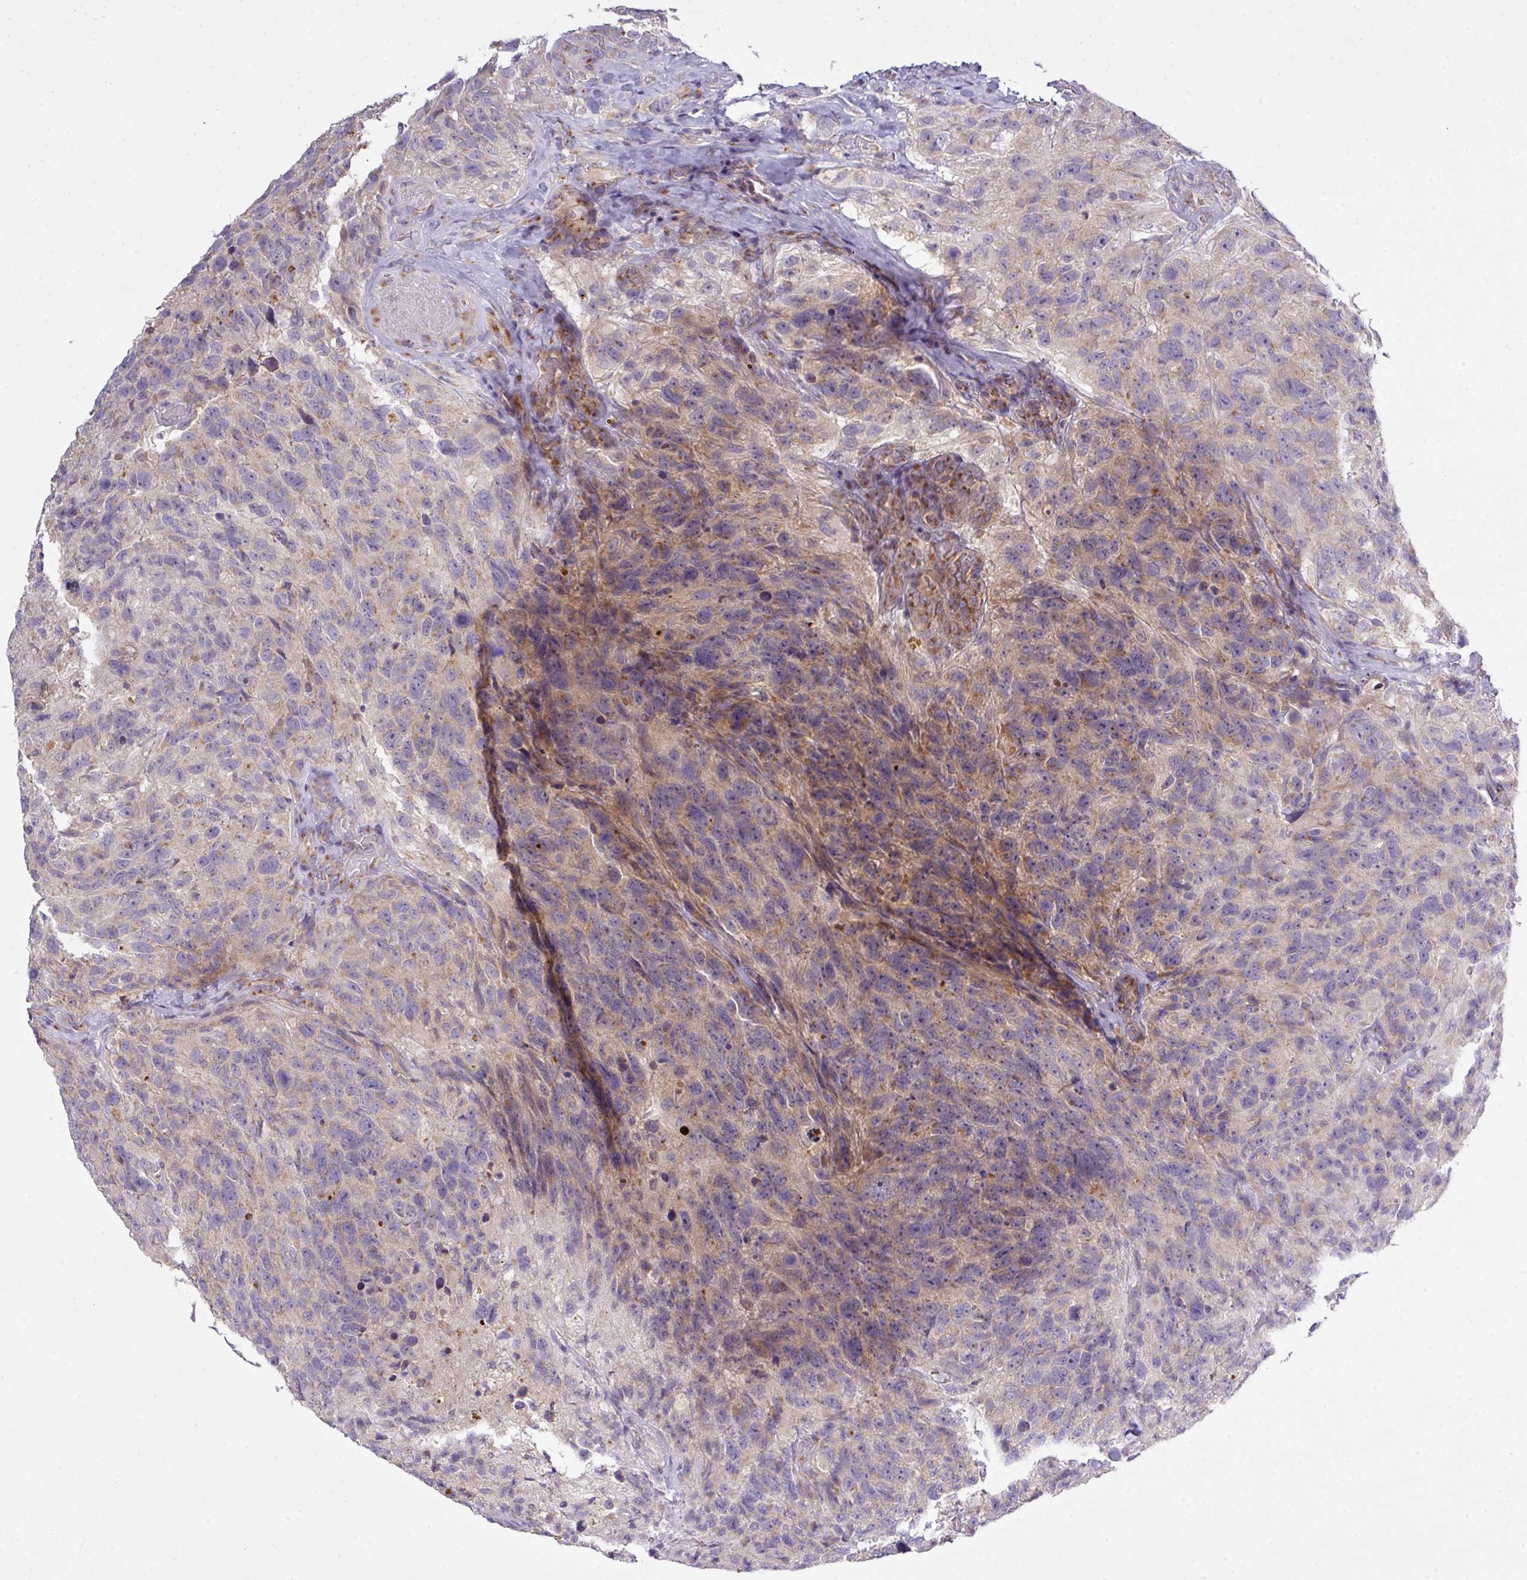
{"staining": {"intensity": "weak", "quantity": "25%-75%", "location": "cytoplasmic/membranous"}, "tissue": "glioma", "cell_type": "Tumor cells", "image_type": "cancer", "snomed": [{"axis": "morphology", "description": "Glioma, malignant, High grade"}, {"axis": "topography", "description": "Brain"}], "caption": "Approximately 25%-75% of tumor cells in human malignant glioma (high-grade) exhibit weak cytoplasmic/membranous protein expression as visualized by brown immunohistochemical staining.", "gene": "VTI1A", "patient": {"sex": "male", "age": 69}}